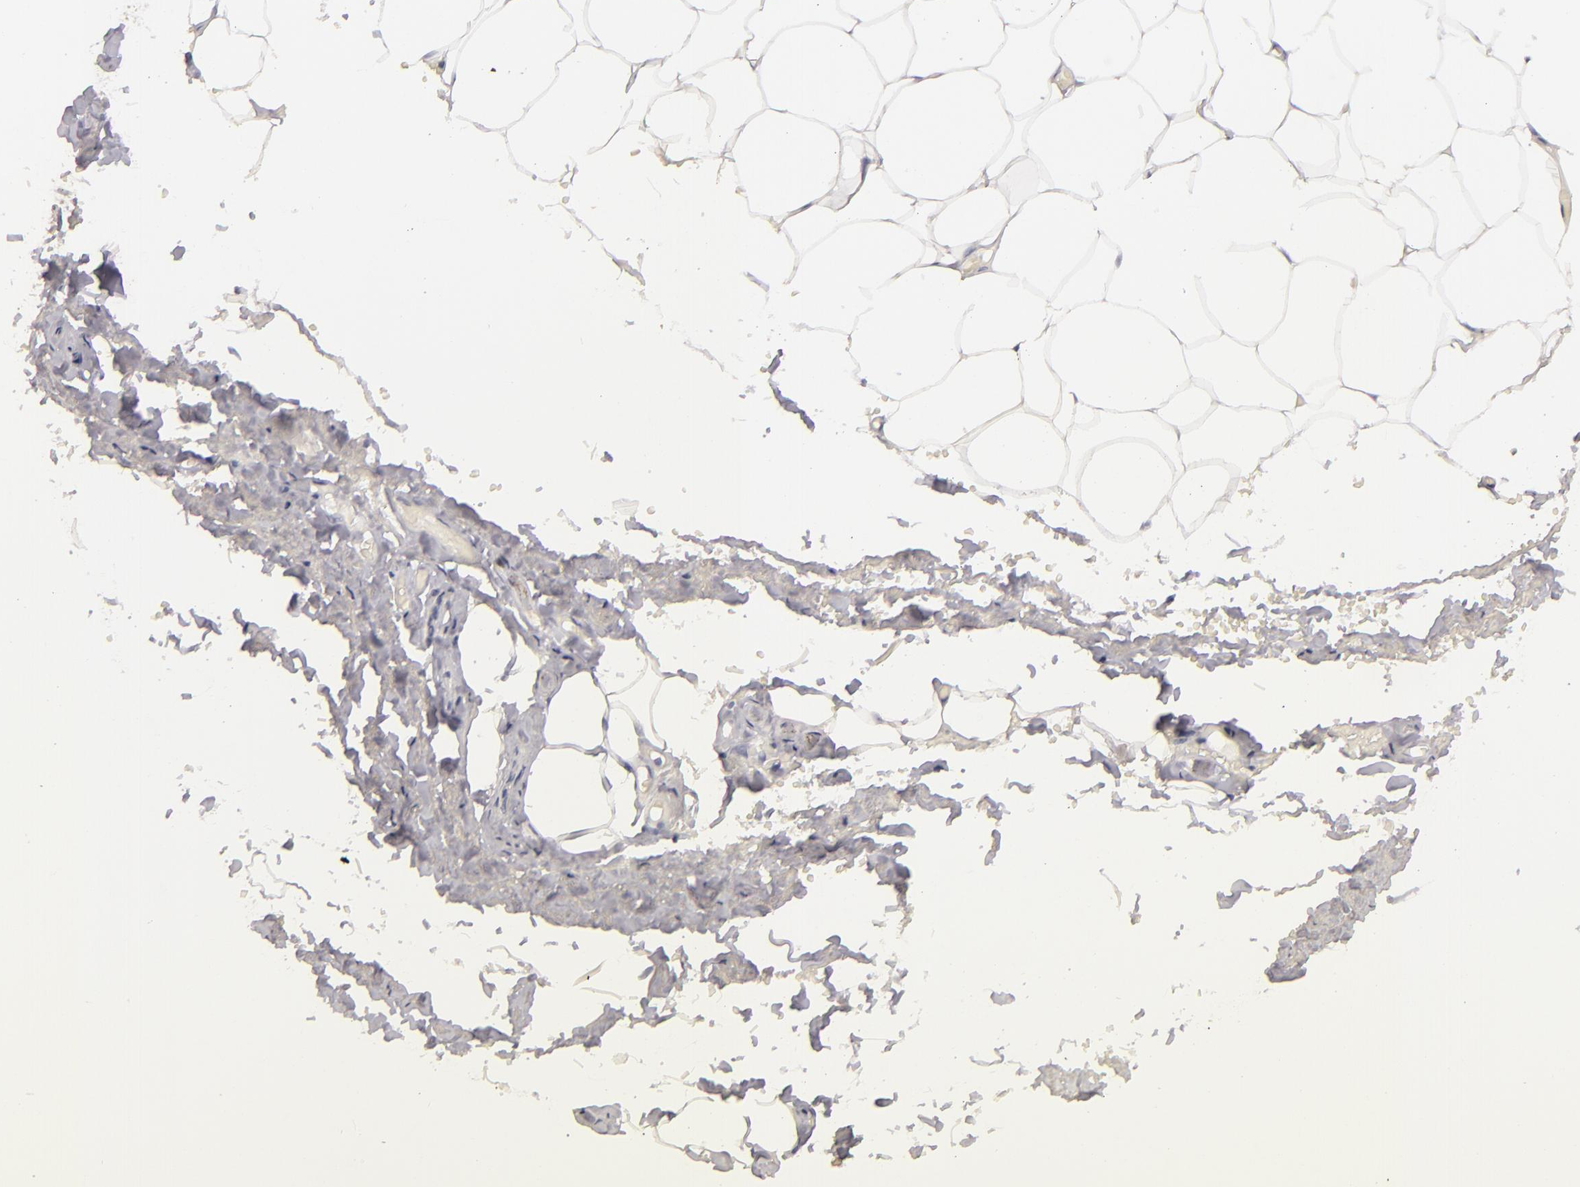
{"staining": {"intensity": "negative", "quantity": "none", "location": "none"}, "tissue": "adipose tissue", "cell_type": "Adipocytes", "image_type": "normal", "snomed": [{"axis": "morphology", "description": "Normal tissue, NOS"}, {"axis": "topography", "description": "Soft tissue"}, {"axis": "topography", "description": "Peripheral nerve tissue"}], "caption": "High power microscopy photomicrograph of an immunohistochemistry micrograph of normal adipose tissue, revealing no significant positivity in adipocytes.", "gene": "ALCAM", "patient": {"sex": "female", "age": 68}}